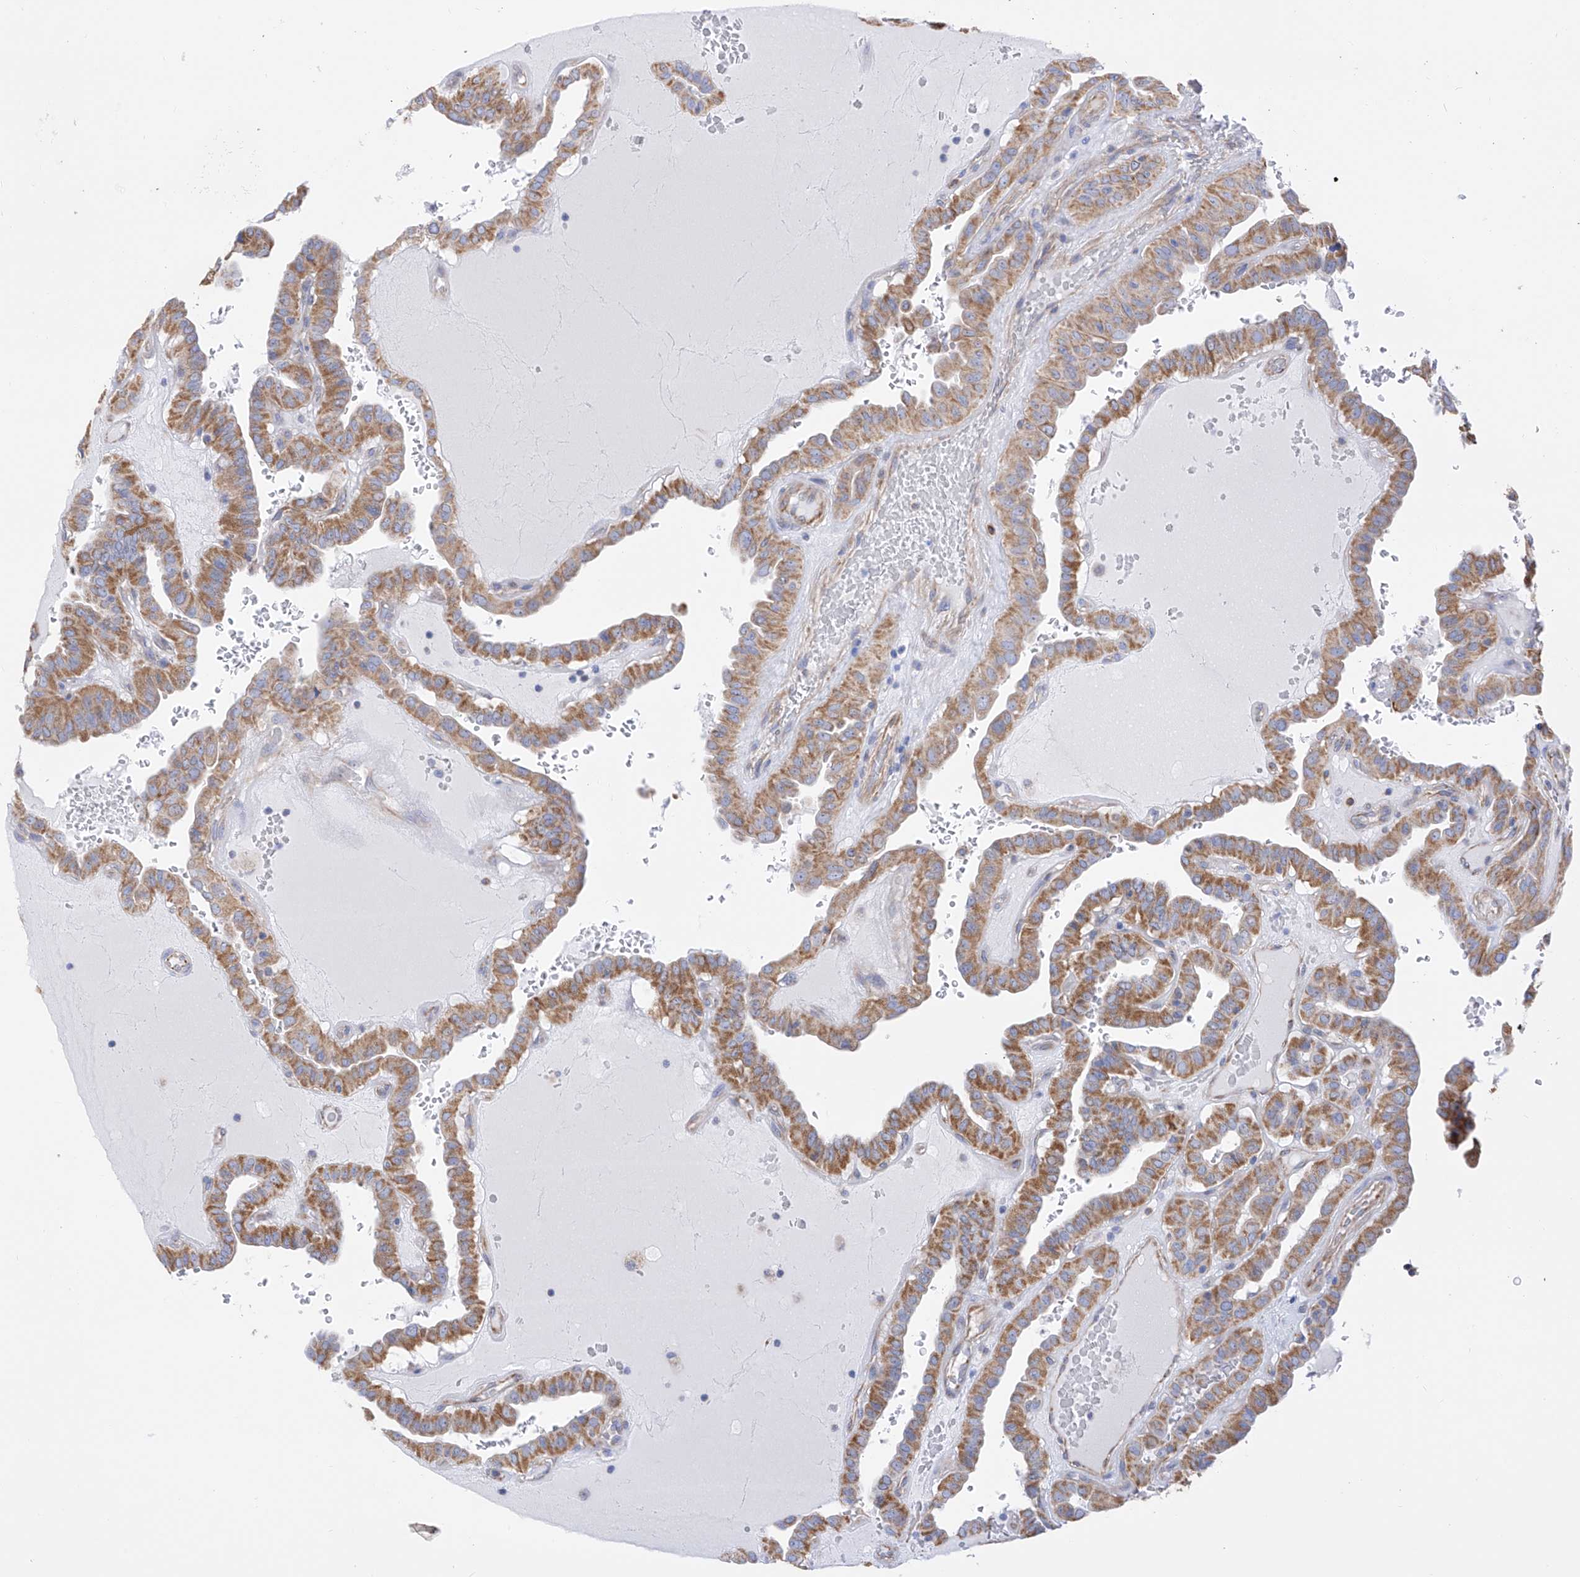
{"staining": {"intensity": "moderate", "quantity": ">75%", "location": "cytoplasmic/membranous"}, "tissue": "thyroid cancer", "cell_type": "Tumor cells", "image_type": "cancer", "snomed": [{"axis": "morphology", "description": "Papillary adenocarcinoma, NOS"}, {"axis": "topography", "description": "Thyroid gland"}], "caption": "Brown immunohistochemical staining in human thyroid cancer reveals moderate cytoplasmic/membranous expression in approximately >75% of tumor cells.", "gene": "FLG", "patient": {"sex": "male", "age": 77}}